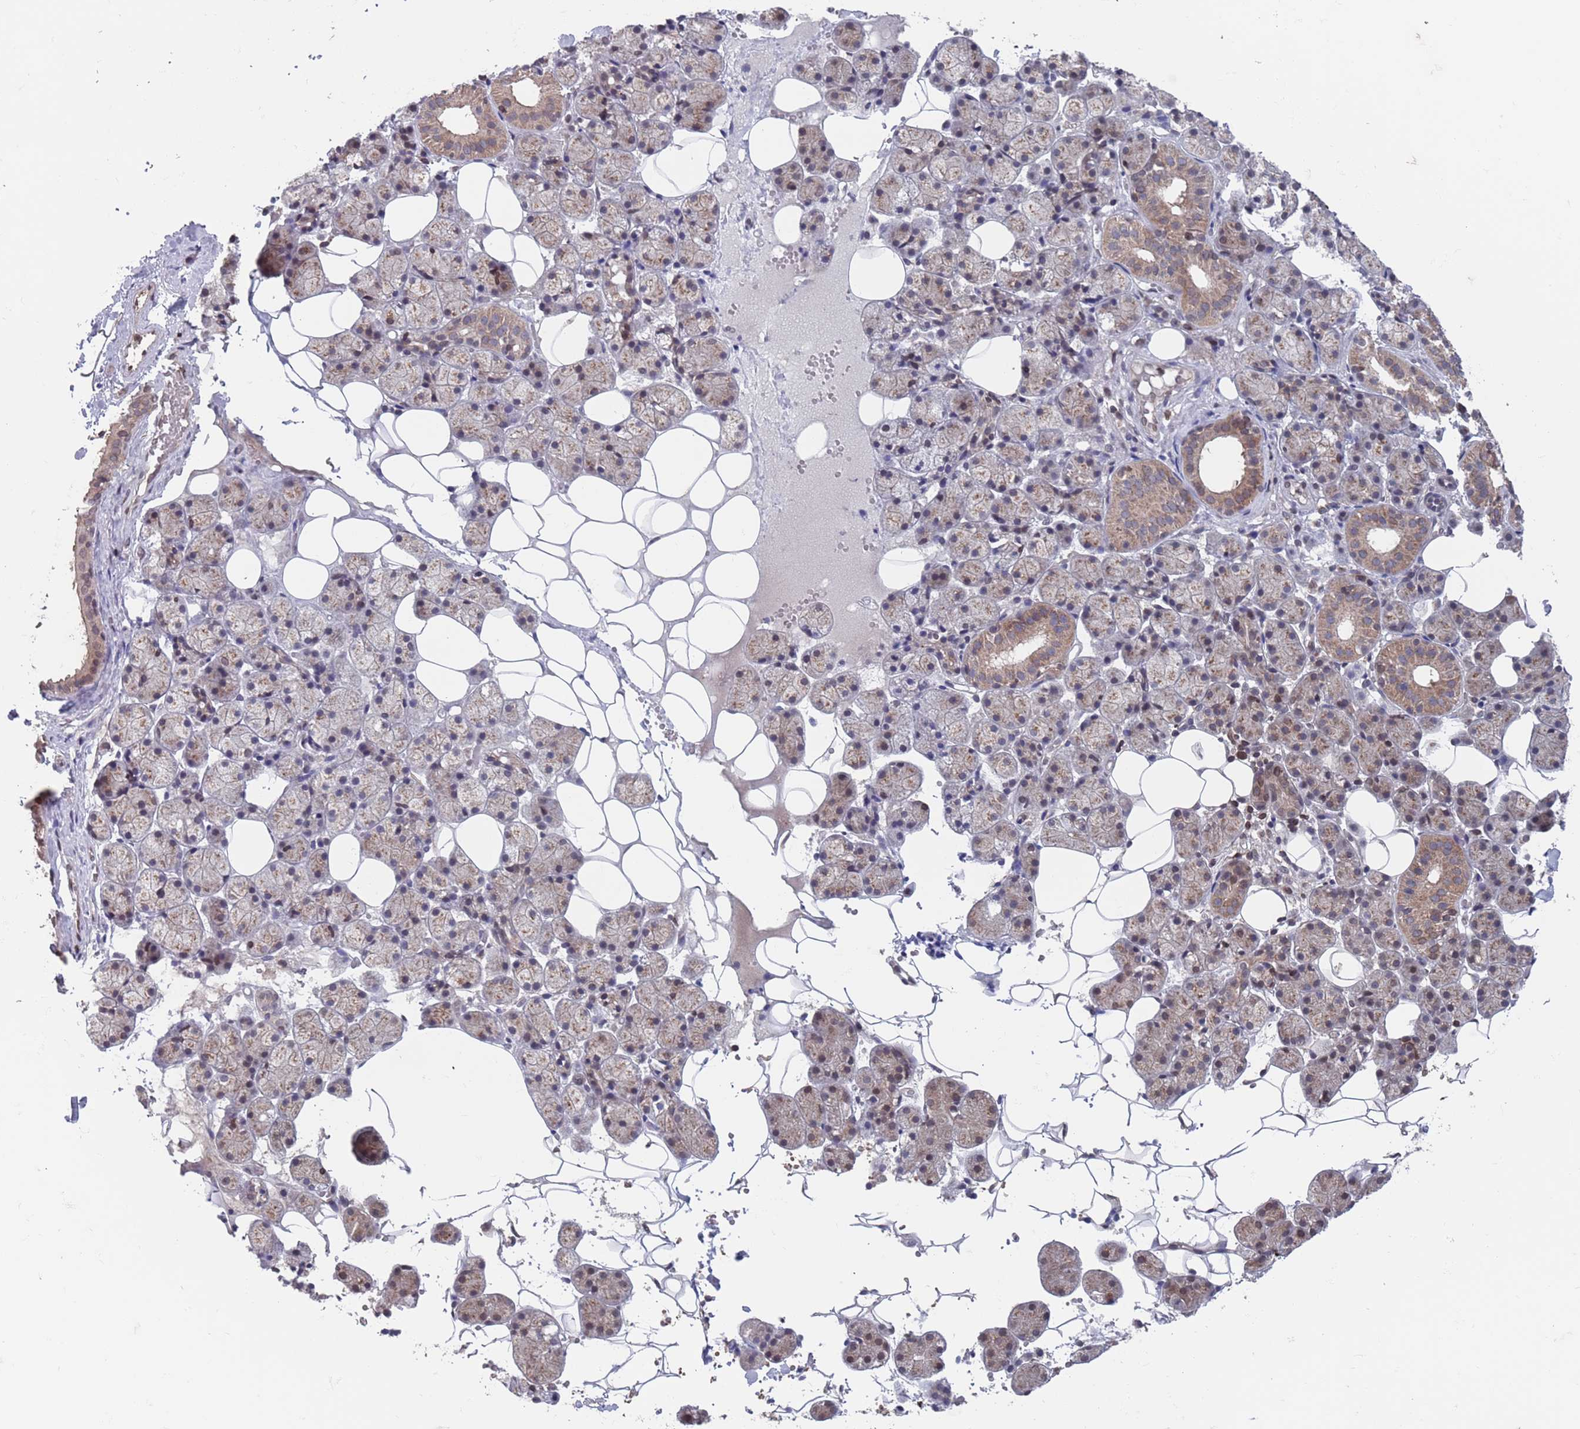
{"staining": {"intensity": "moderate", "quantity": "25%-75%", "location": "cytoplasmic/membranous"}, "tissue": "salivary gland", "cell_type": "Glandular cells", "image_type": "normal", "snomed": [{"axis": "morphology", "description": "Normal tissue, NOS"}, {"axis": "topography", "description": "Salivary gland"}], "caption": "Protein expression analysis of unremarkable salivary gland reveals moderate cytoplasmic/membranous positivity in about 25%-75% of glandular cells. (Stains: DAB in brown, nuclei in blue, Microscopy: brightfield microscopy at high magnification).", "gene": "SDHAF3", "patient": {"sex": "female", "age": 33}}